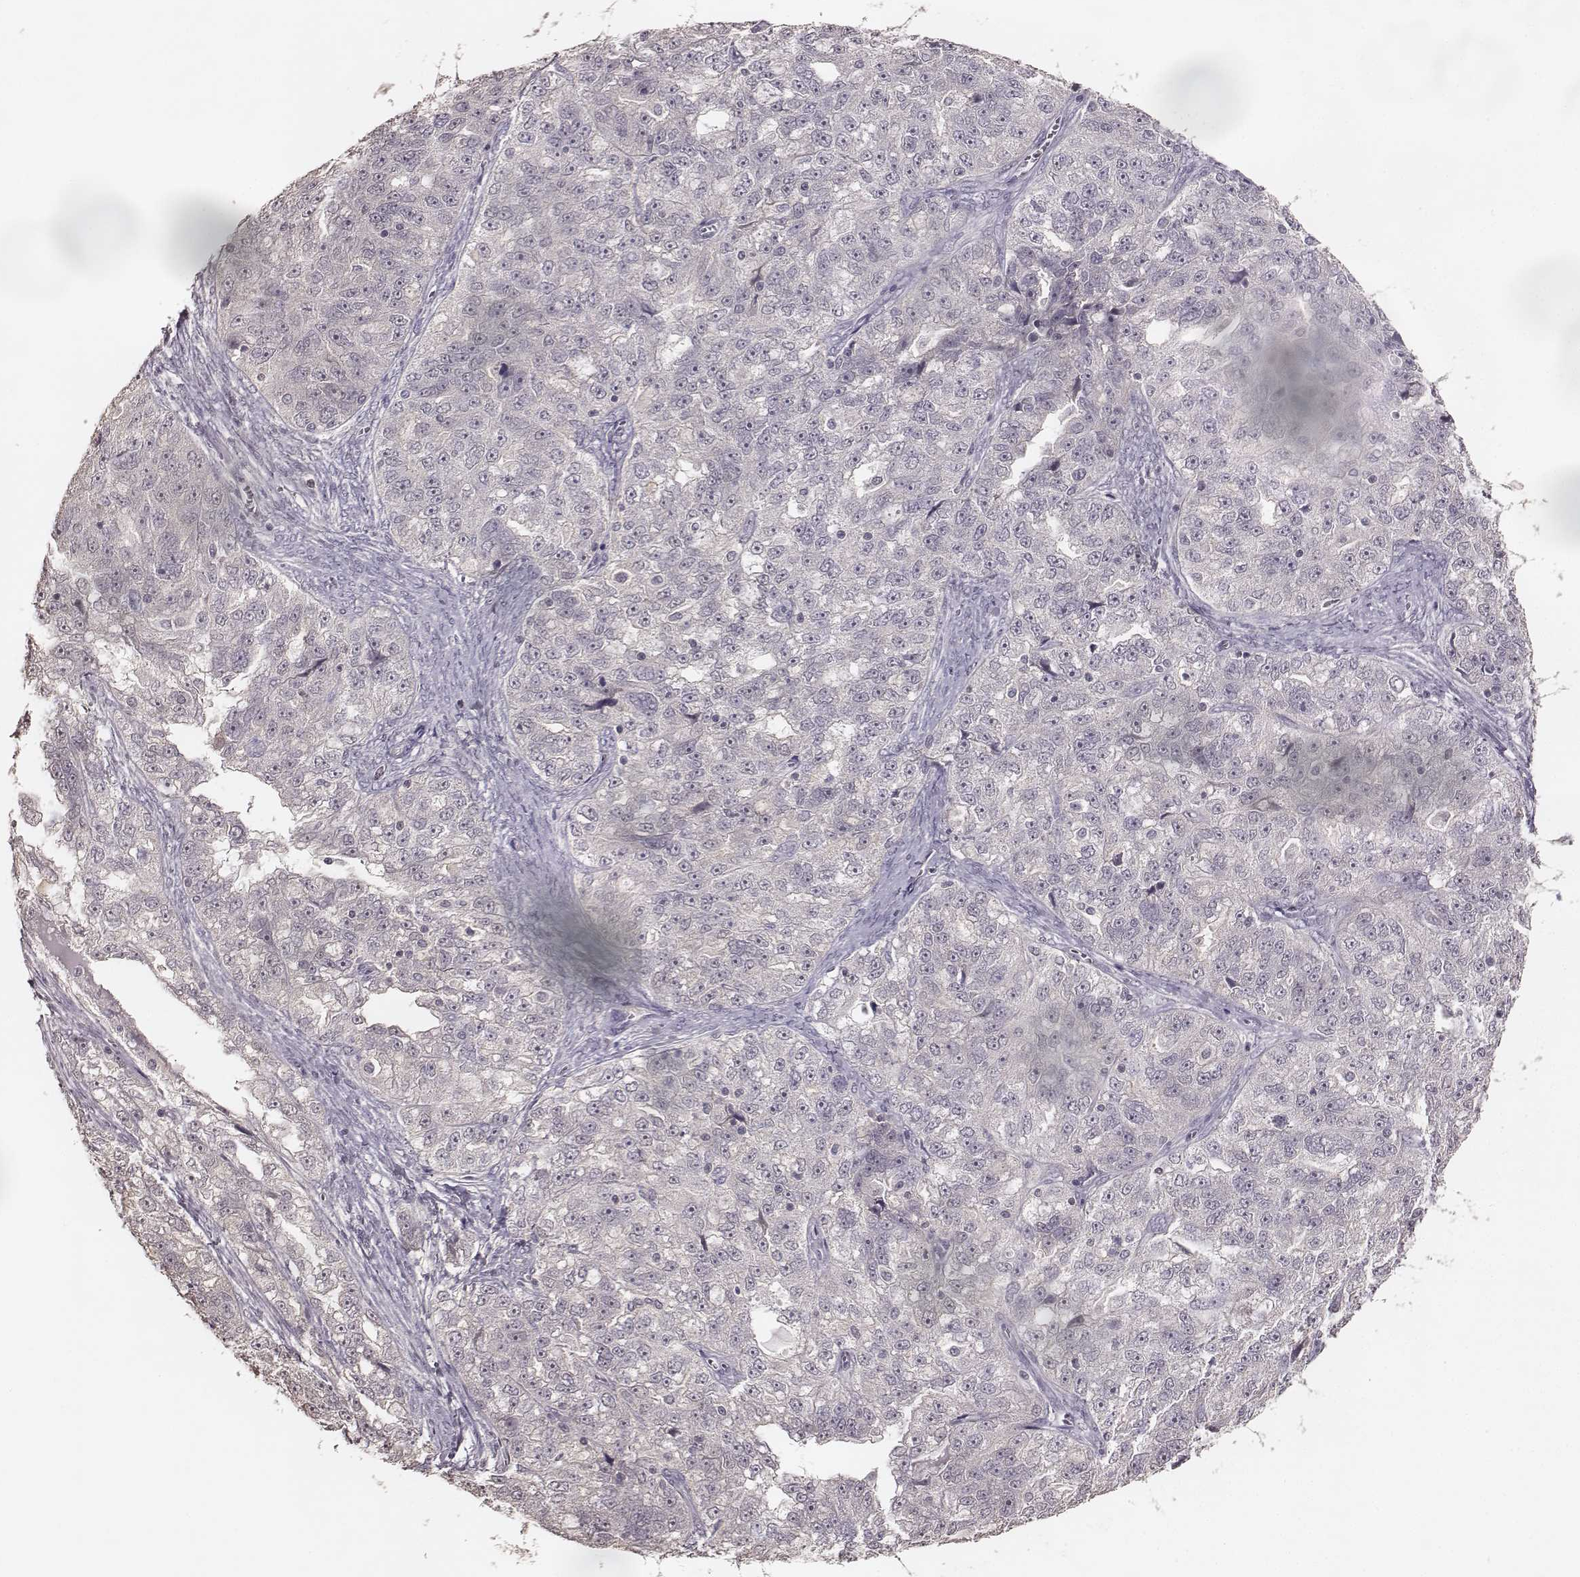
{"staining": {"intensity": "negative", "quantity": "none", "location": "none"}, "tissue": "ovarian cancer", "cell_type": "Tumor cells", "image_type": "cancer", "snomed": [{"axis": "morphology", "description": "Cystadenocarcinoma, serous, NOS"}, {"axis": "topography", "description": "Ovary"}], "caption": "High power microscopy image of an immunohistochemistry (IHC) micrograph of ovarian cancer (serous cystadenocarcinoma), revealing no significant staining in tumor cells.", "gene": "LY6K", "patient": {"sex": "female", "age": 51}}